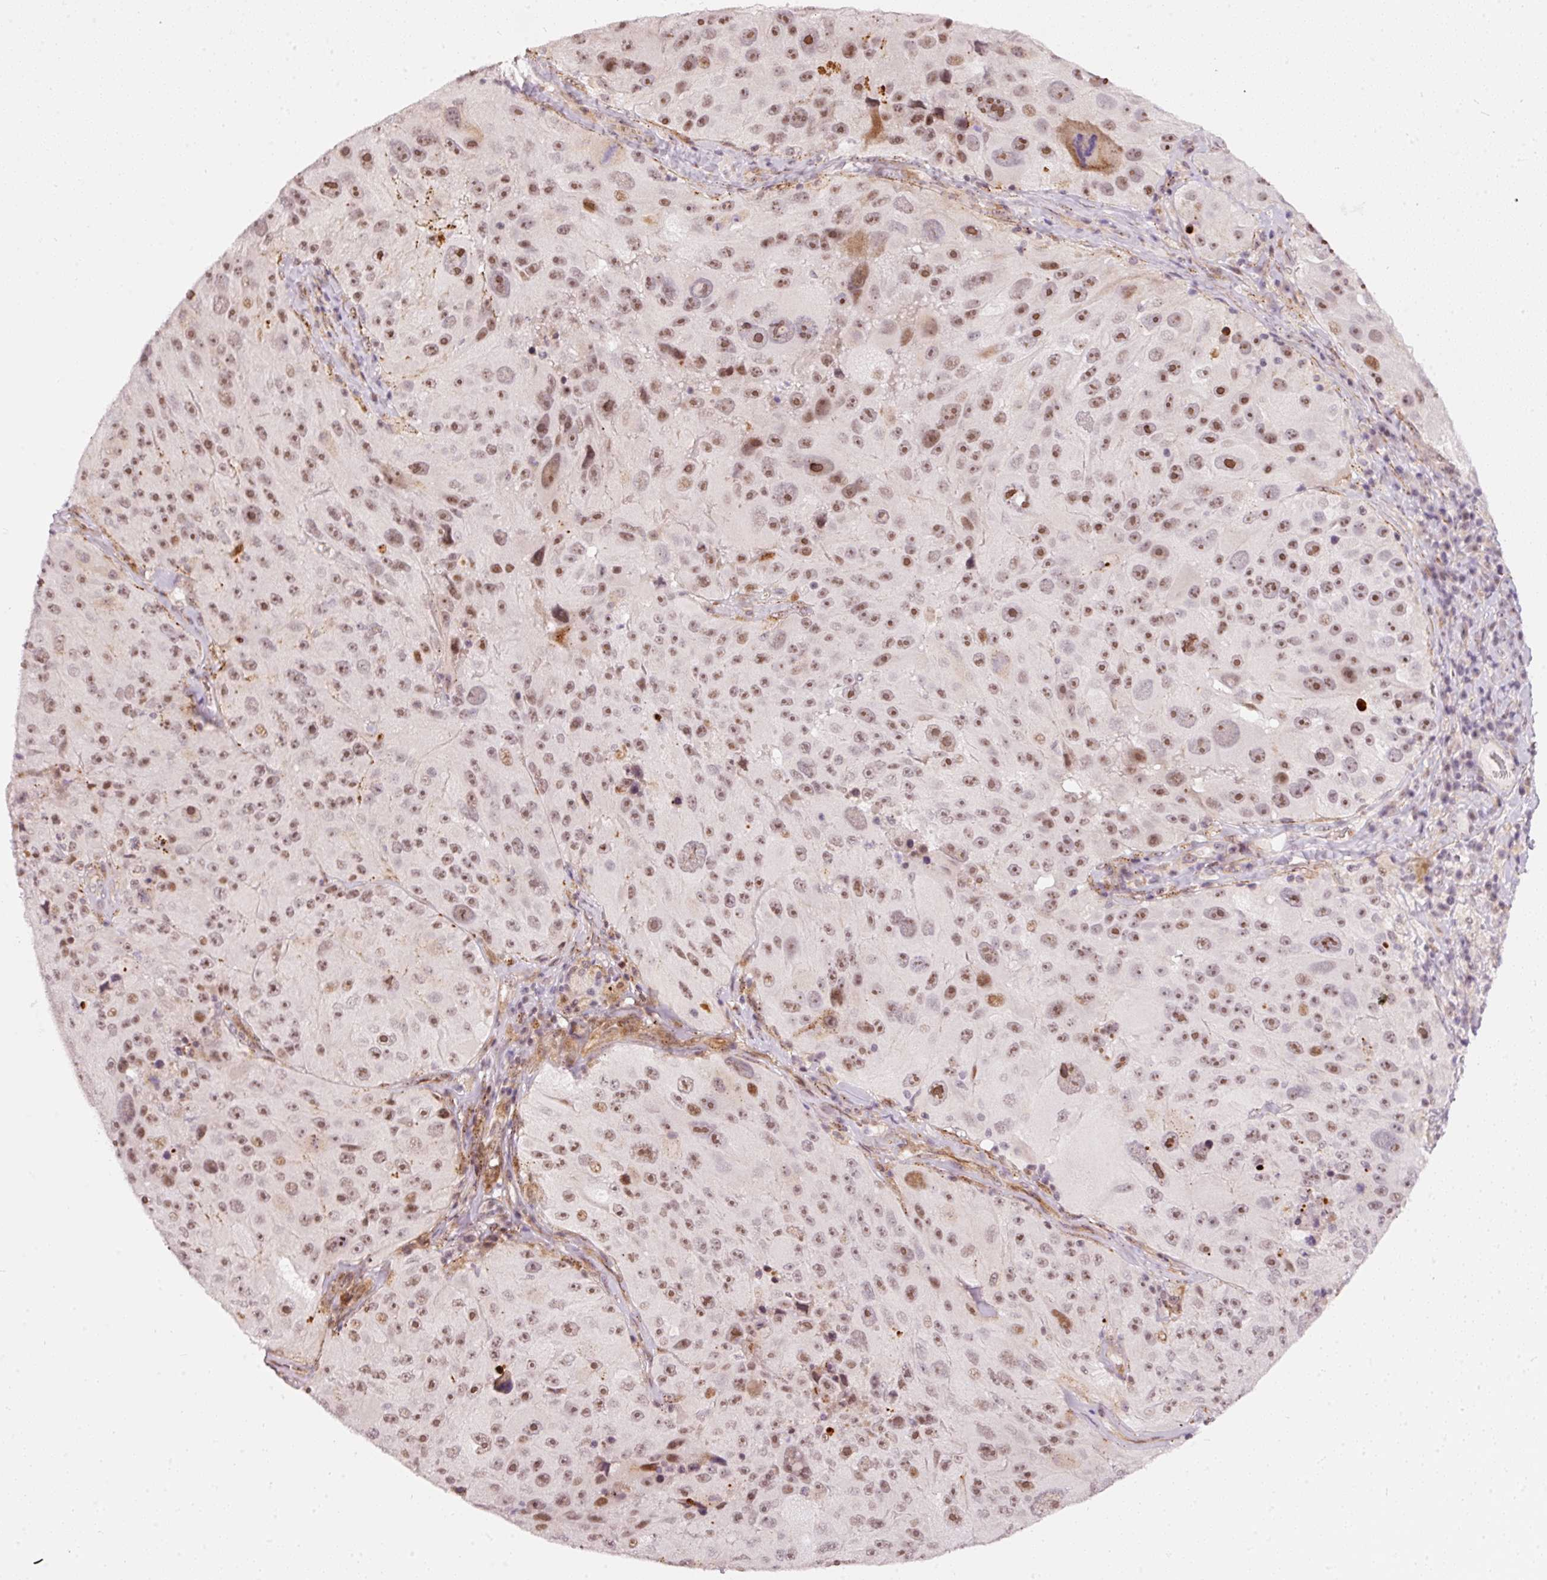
{"staining": {"intensity": "moderate", "quantity": ">75%", "location": "nuclear"}, "tissue": "melanoma", "cell_type": "Tumor cells", "image_type": "cancer", "snomed": [{"axis": "morphology", "description": "Malignant melanoma, Metastatic site"}, {"axis": "topography", "description": "Lymph node"}], "caption": "Human melanoma stained with a brown dye shows moderate nuclear positive expression in about >75% of tumor cells.", "gene": "MXRA8", "patient": {"sex": "male", "age": 62}}